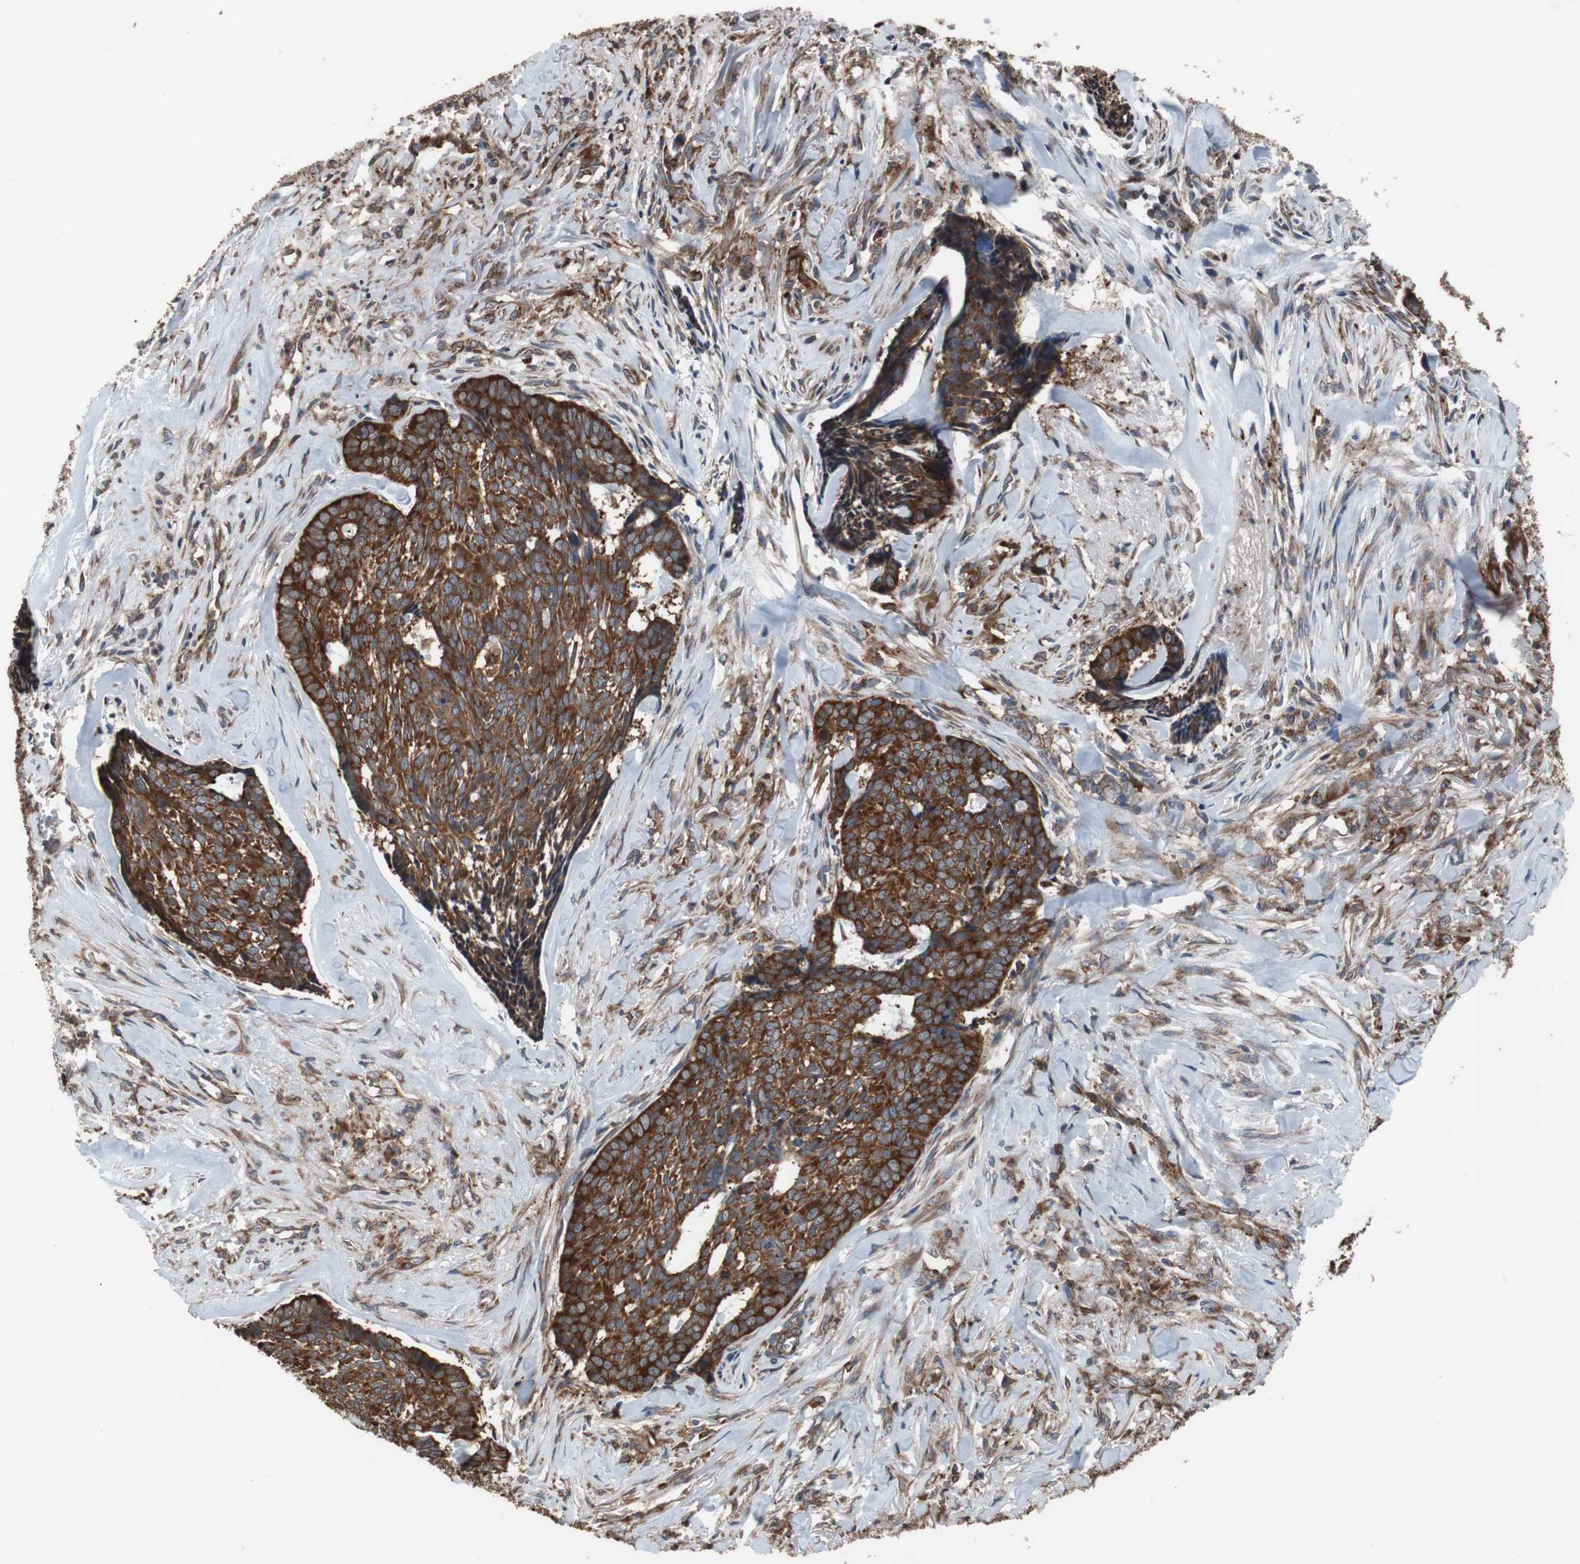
{"staining": {"intensity": "strong", "quantity": ">75%", "location": "cytoplasmic/membranous"}, "tissue": "skin cancer", "cell_type": "Tumor cells", "image_type": "cancer", "snomed": [{"axis": "morphology", "description": "Basal cell carcinoma"}, {"axis": "topography", "description": "Skin"}], "caption": "Tumor cells show strong cytoplasmic/membranous positivity in approximately >75% of cells in skin cancer (basal cell carcinoma).", "gene": "USP10", "patient": {"sex": "male", "age": 84}}